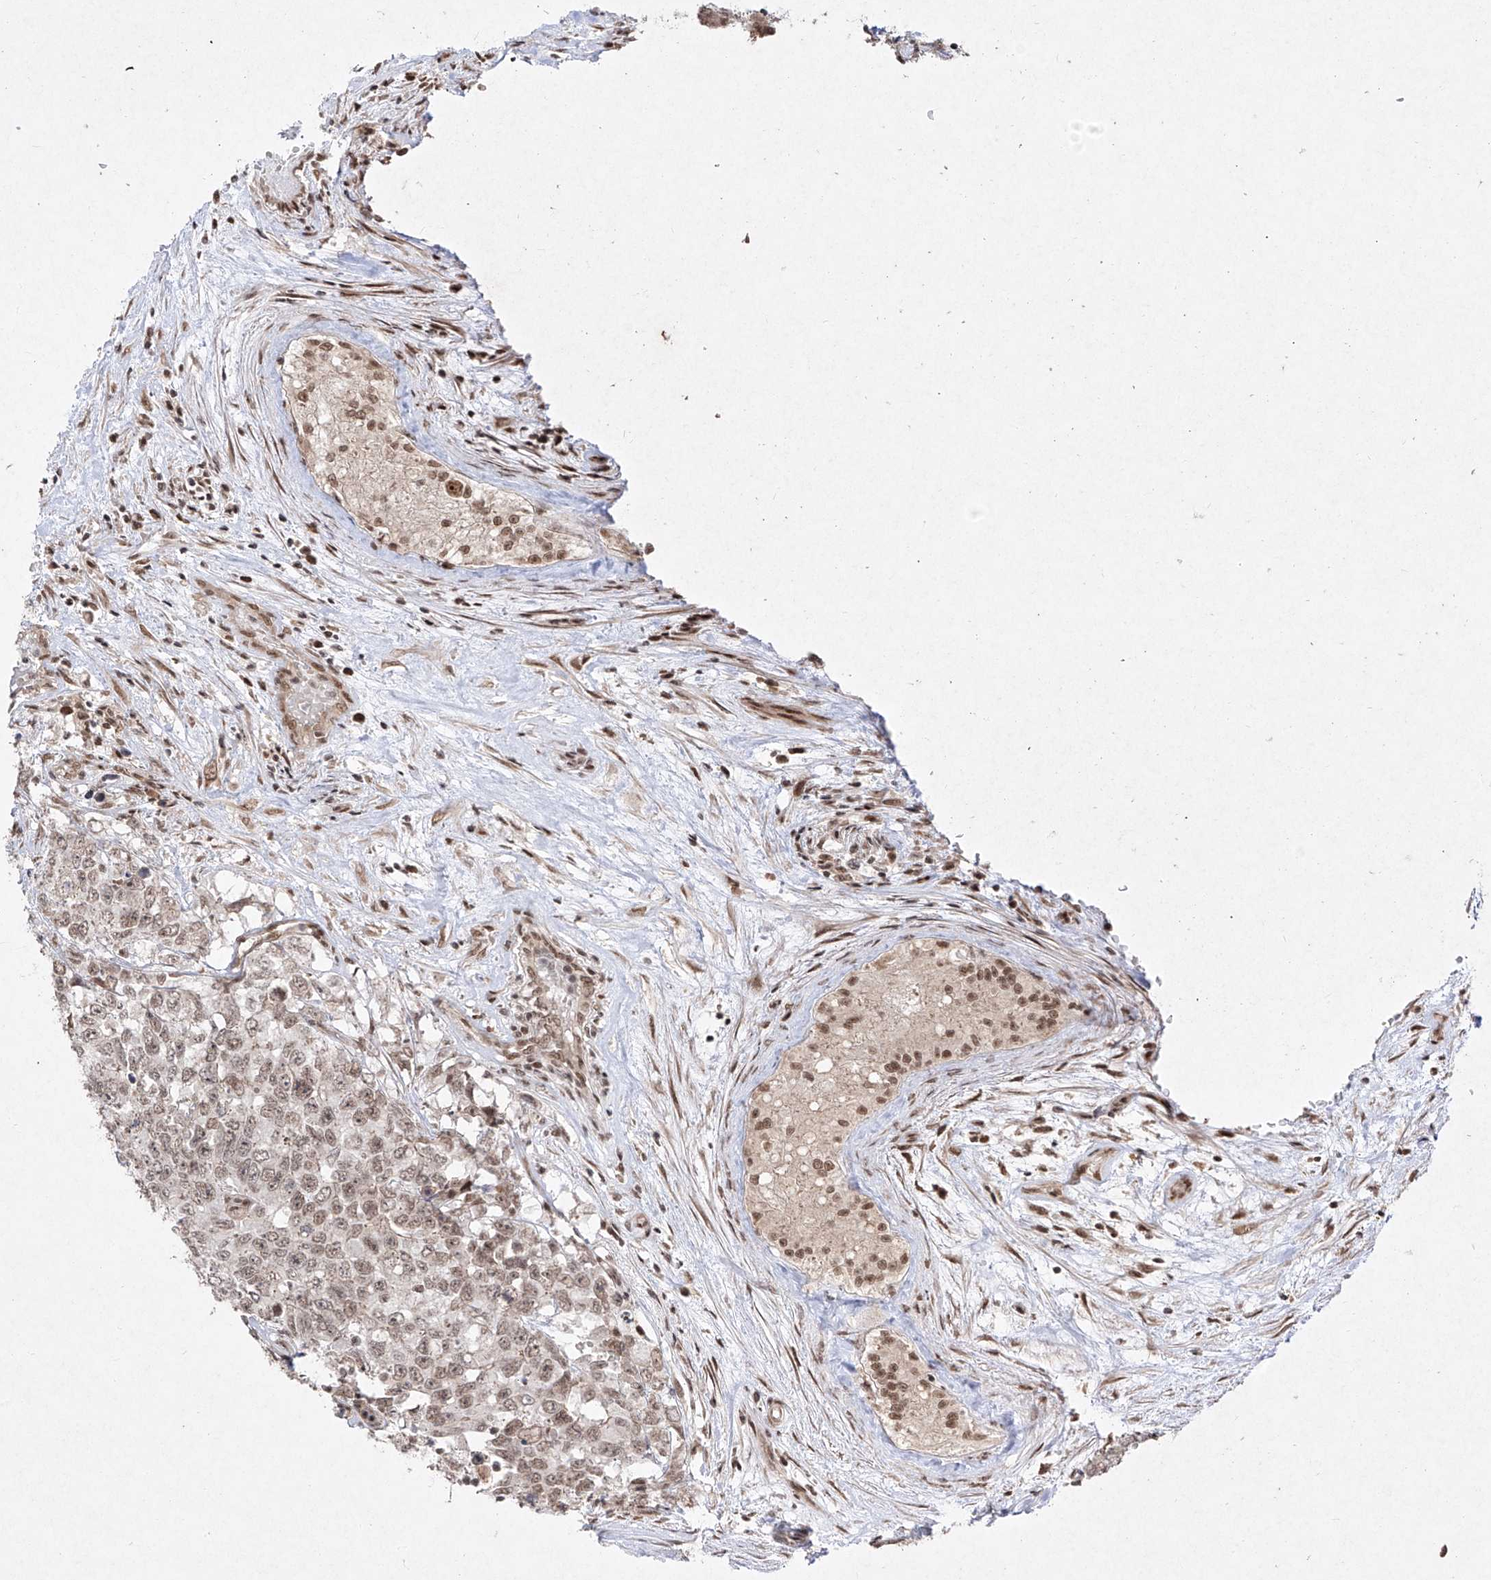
{"staining": {"intensity": "weak", "quantity": ">75%", "location": "nuclear"}, "tissue": "testis cancer", "cell_type": "Tumor cells", "image_type": "cancer", "snomed": [{"axis": "morphology", "description": "Carcinoma, Embryonal, NOS"}, {"axis": "topography", "description": "Testis"}], "caption": "Immunohistochemistry photomicrograph of neoplastic tissue: human testis cancer (embryonal carcinoma) stained using IHC reveals low levels of weak protein expression localized specifically in the nuclear of tumor cells, appearing as a nuclear brown color.", "gene": "SNRNP27", "patient": {"sex": "male", "age": 28}}